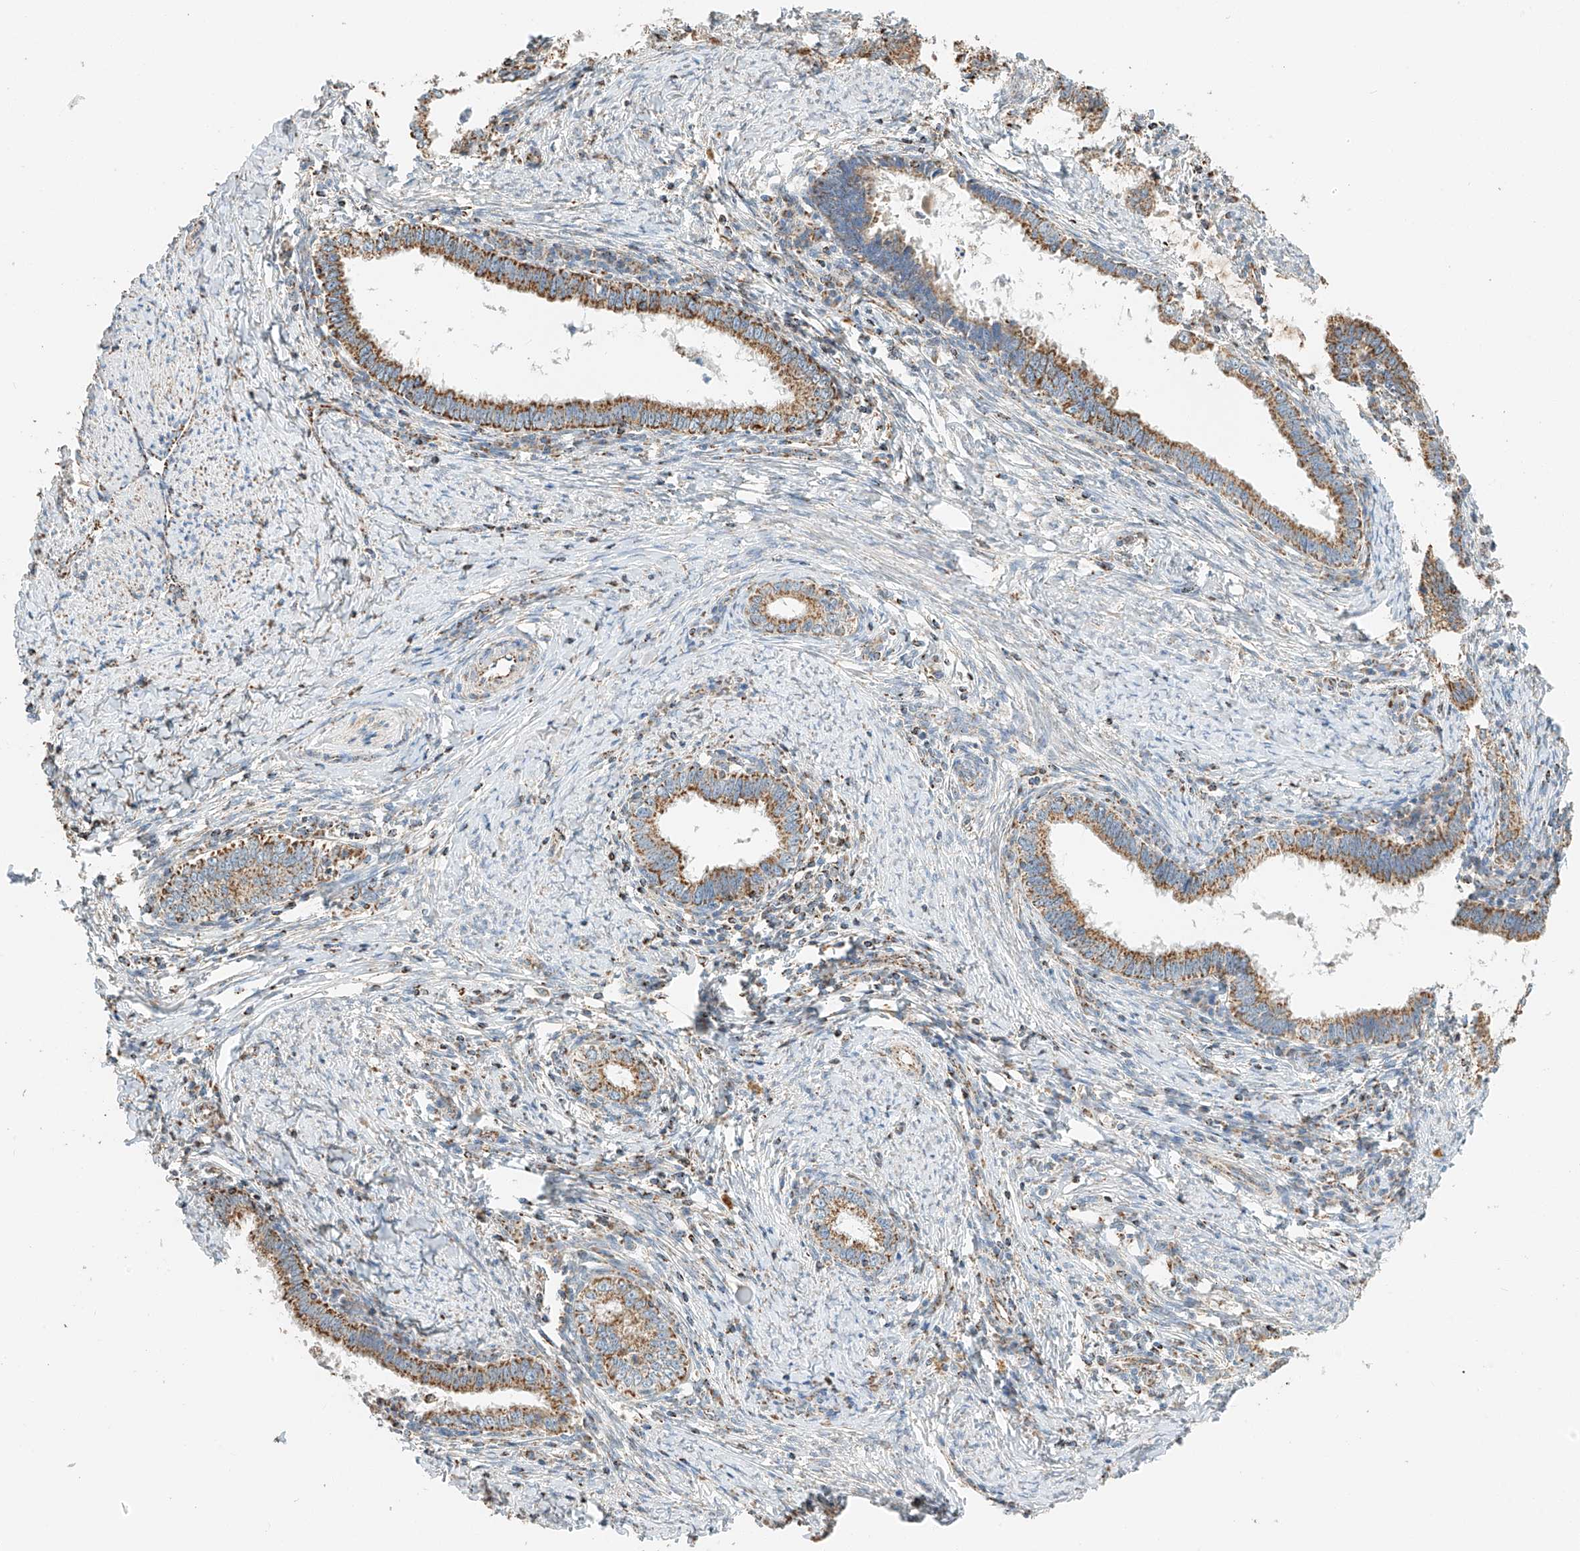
{"staining": {"intensity": "moderate", "quantity": ">75%", "location": "cytoplasmic/membranous"}, "tissue": "cervical cancer", "cell_type": "Tumor cells", "image_type": "cancer", "snomed": [{"axis": "morphology", "description": "Adenocarcinoma, NOS"}, {"axis": "topography", "description": "Cervix"}], "caption": "Immunohistochemistry of cervical adenocarcinoma reveals medium levels of moderate cytoplasmic/membranous expression in approximately >75% of tumor cells. Nuclei are stained in blue.", "gene": "YIPF7", "patient": {"sex": "female", "age": 36}}